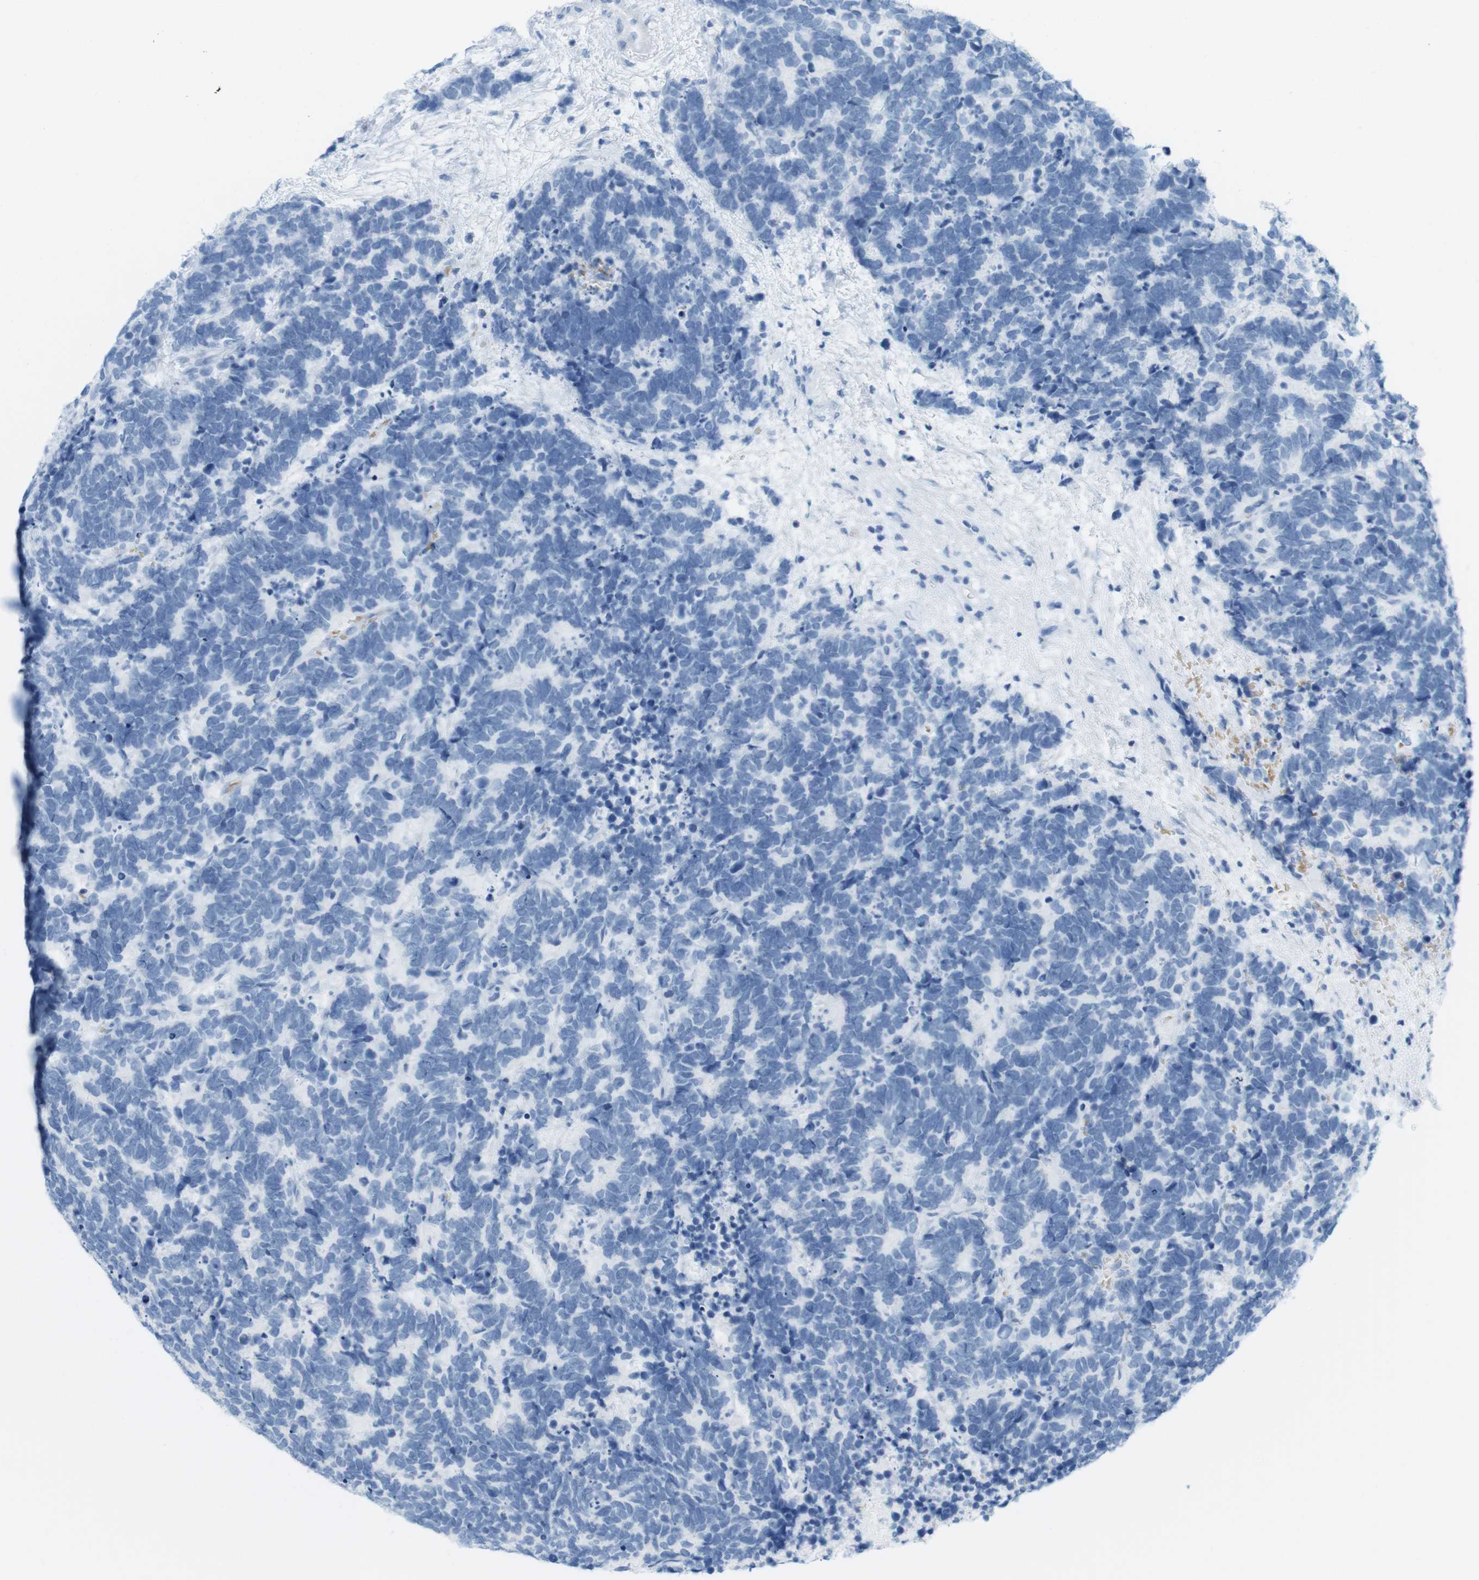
{"staining": {"intensity": "negative", "quantity": "none", "location": "none"}, "tissue": "carcinoid", "cell_type": "Tumor cells", "image_type": "cancer", "snomed": [{"axis": "morphology", "description": "Carcinoma, NOS"}, {"axis": "morphology", "description": "Carcinoid, malignant, NOS"}, {"axis": "topography", "description": "Urinary bladder"}], "caption": "Immunohistochemical staining of human carcinoid demonstrates no significant staining in tumor cells. The staining is performed using DAB (3,3'-diaminobenzidine) brown chromogen with nuclei counter-stained in using hematoxylin.", "gene": "TNNT2", "patient": {"sex": "male", "age": 57}}